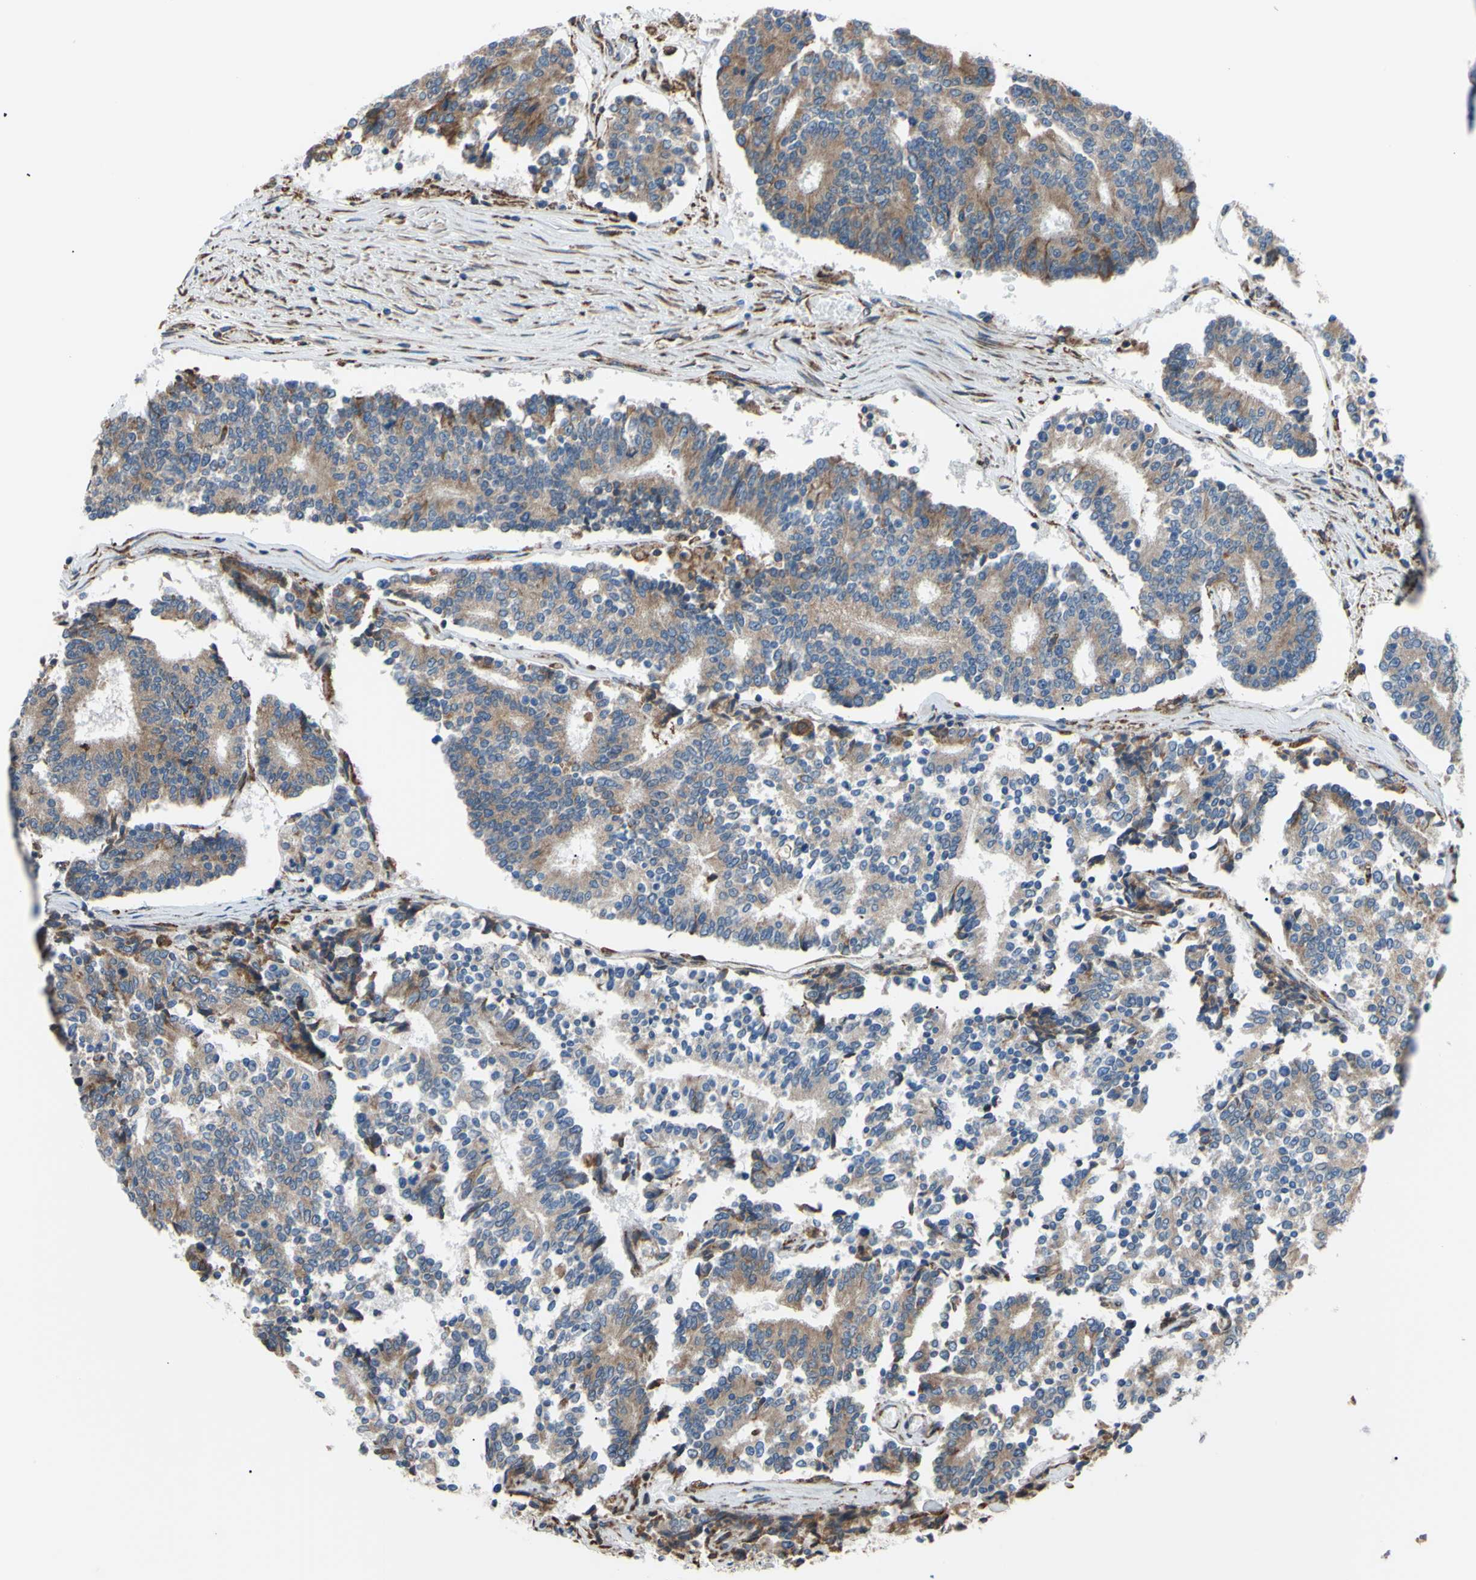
{"staining": {"intensity": "moderate", "quantity": "25%-75%", "location": "cytoplasmic/membranous"}, "tissue": "prostate cancer", "cell_type": "Tumor cells", "image_type": "cancer", "snomed": [{"axis": "morphology", "description": "Normal tissue, NOS"}, {"axis": "morphology", "description": "Adenocarcinoma, High grade"}, {"axis": "topography", "description": "Prostate"}, {"axis": "topography", "description": "Seminal veicle"}], "caption": "Adenocarcinoma (high-grade) (prostate) was stained to show a protein in brown. There is medium levels of moderate cytoplasmic/membranous staining in approximately 25%-75% of tumor cells.", "gene": "BMF", "patient": {"sex": "male", "age": 55}}